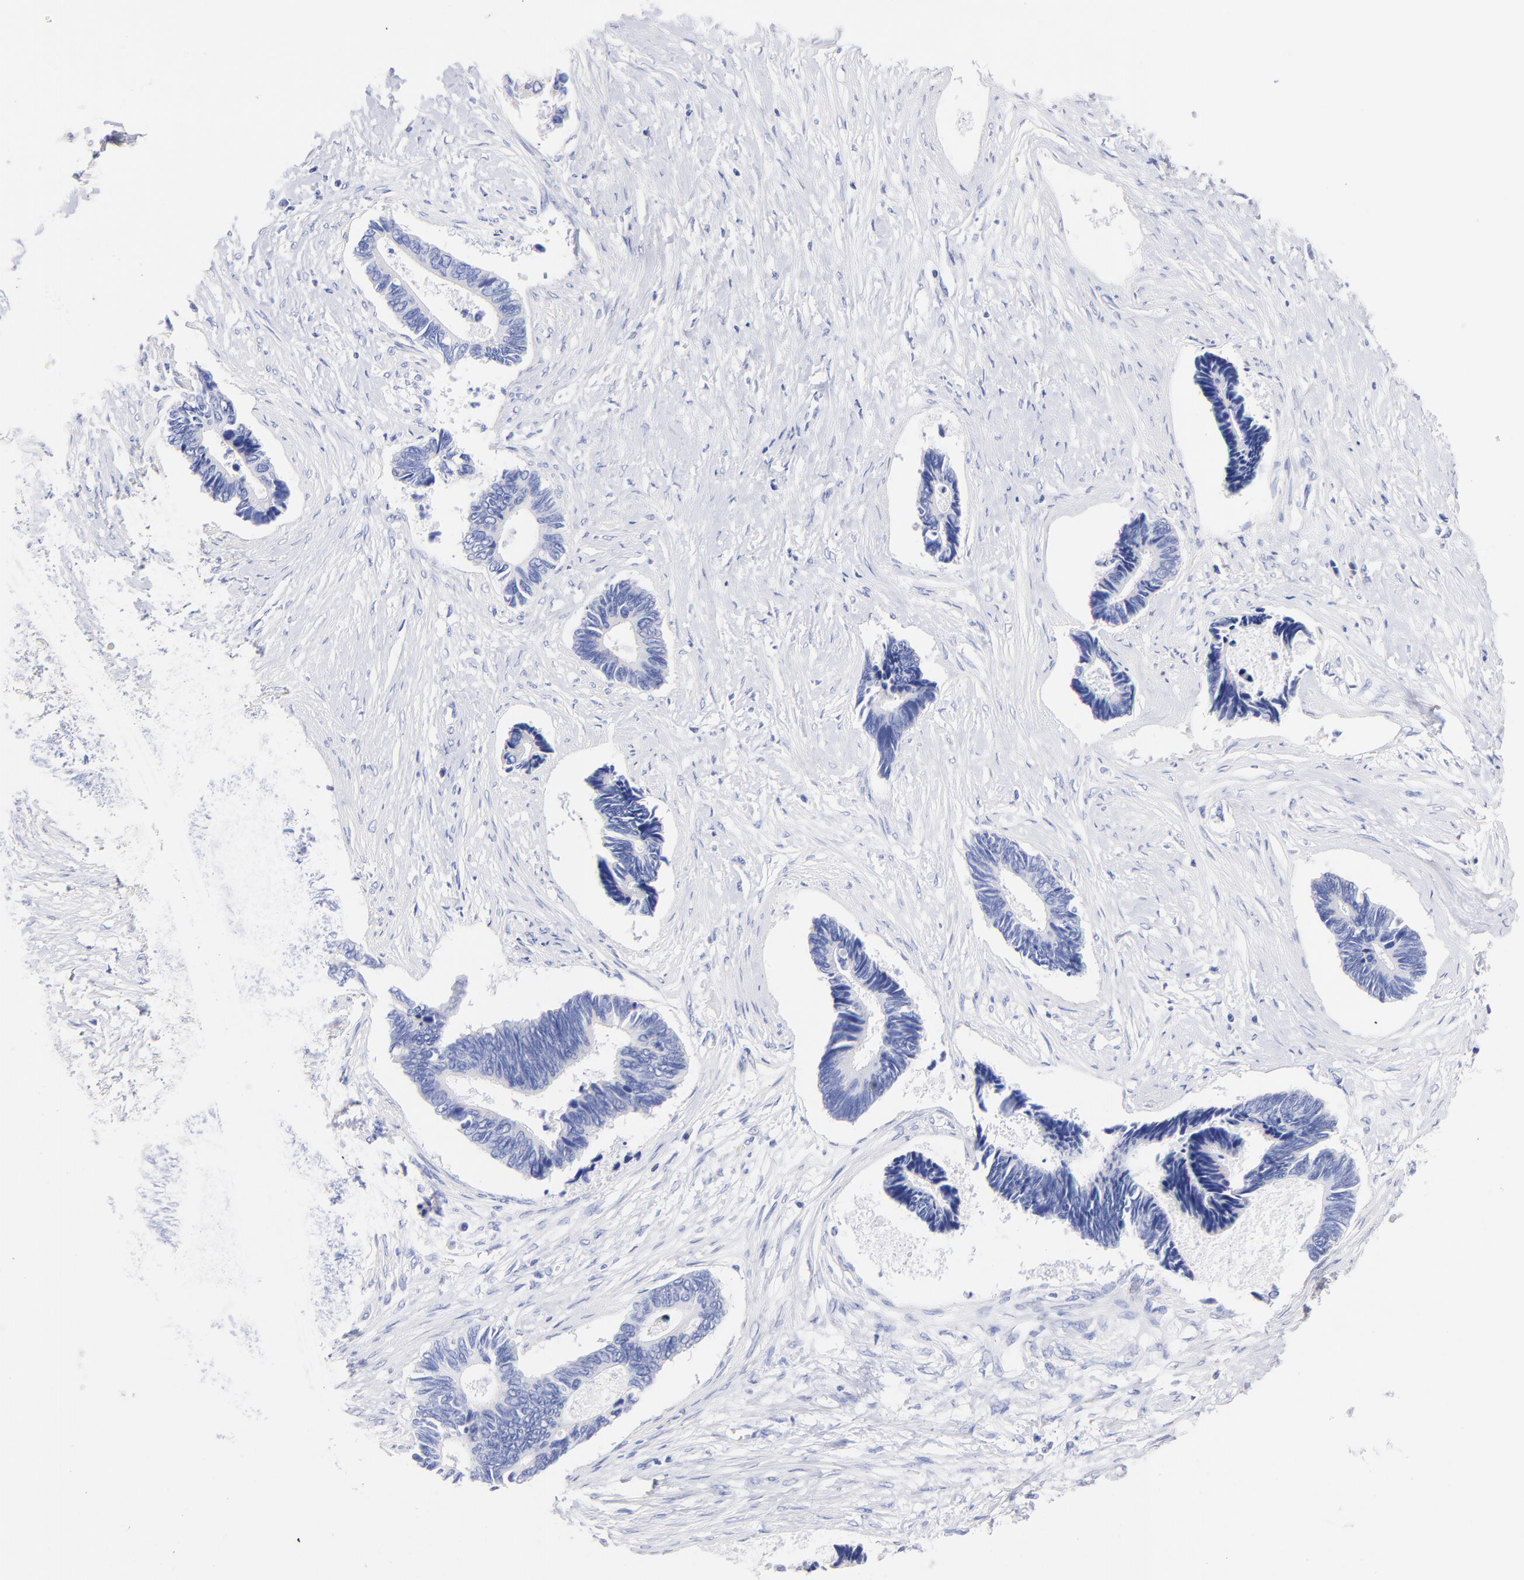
{"staining": {"intensity": "negative", "quantity": "none", "location": "none"}, "tissue": "pancreatic cancer", "cell_type": "Tumor cells", "image_type": "cancer", "snomed": [{"axis": "morphology", "description": "Adenocarcinoma, NOS"}, {"axis": "topography", "description": "Pancreas"}], "caption": "DAB immunohistochemical staining of human pancreatic adenocarcinoma exhibits no significant expression in tumor cells.", "gene": "C1QTNF6", "patient": {"sex": "female", "age": 70}}